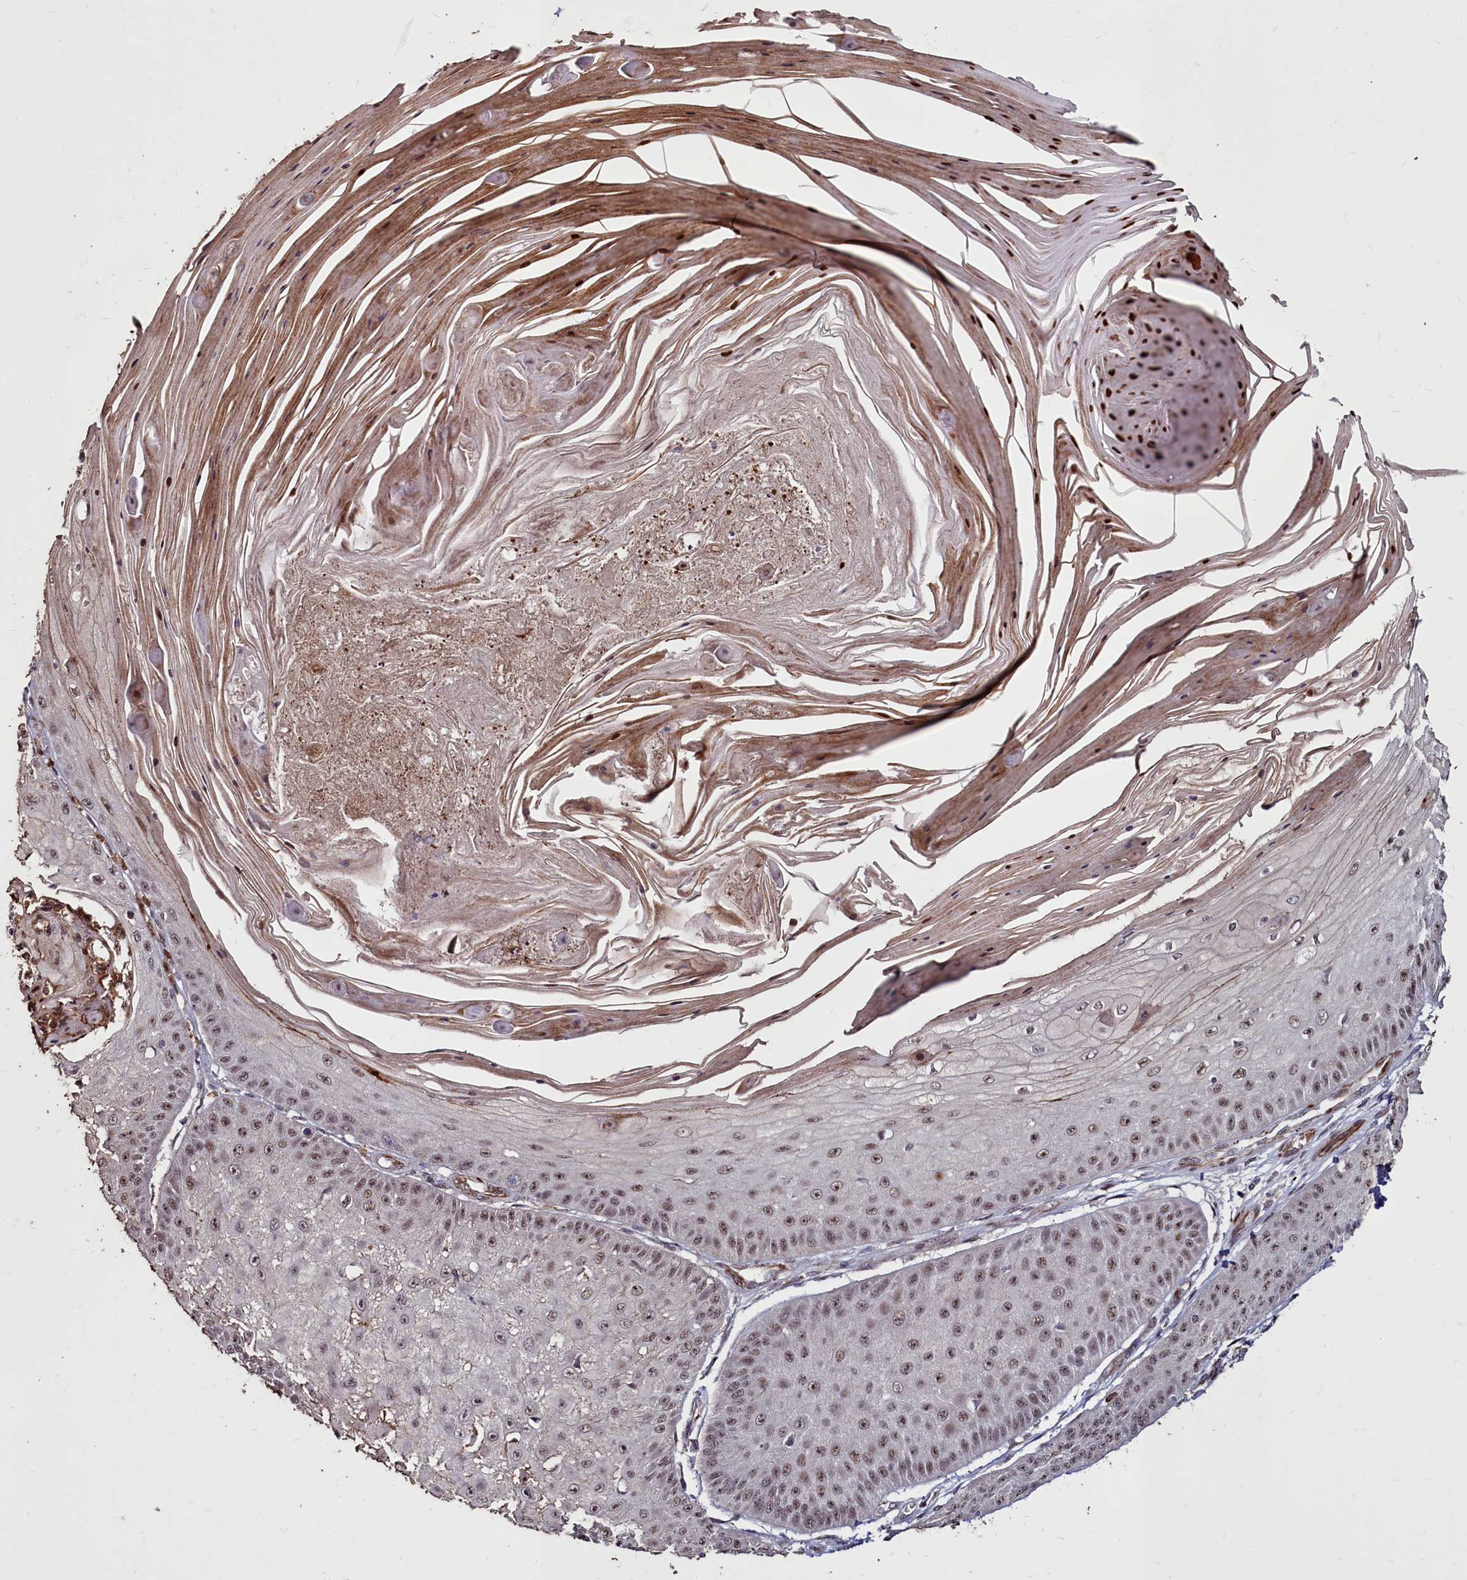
{"staining": {"intensity": "moderate", "quantity": ">75%", "location": "nuclear"}, "tissue": "skin cancer", "cell_type": "Tumor cells", "image_type": "cancer", "snomed": [{"axis": "morphology", "description": "Squamous cell carcinoma, NOS"}, {"axis": "topography", "description": "Skin"}], "caption": "Skin squamous cell carcinoma stained for a protein shows moderate nuclear positivity in tumor cells.", "gene": "CLK3", "patient": {"sex": "male", "age": 70}}